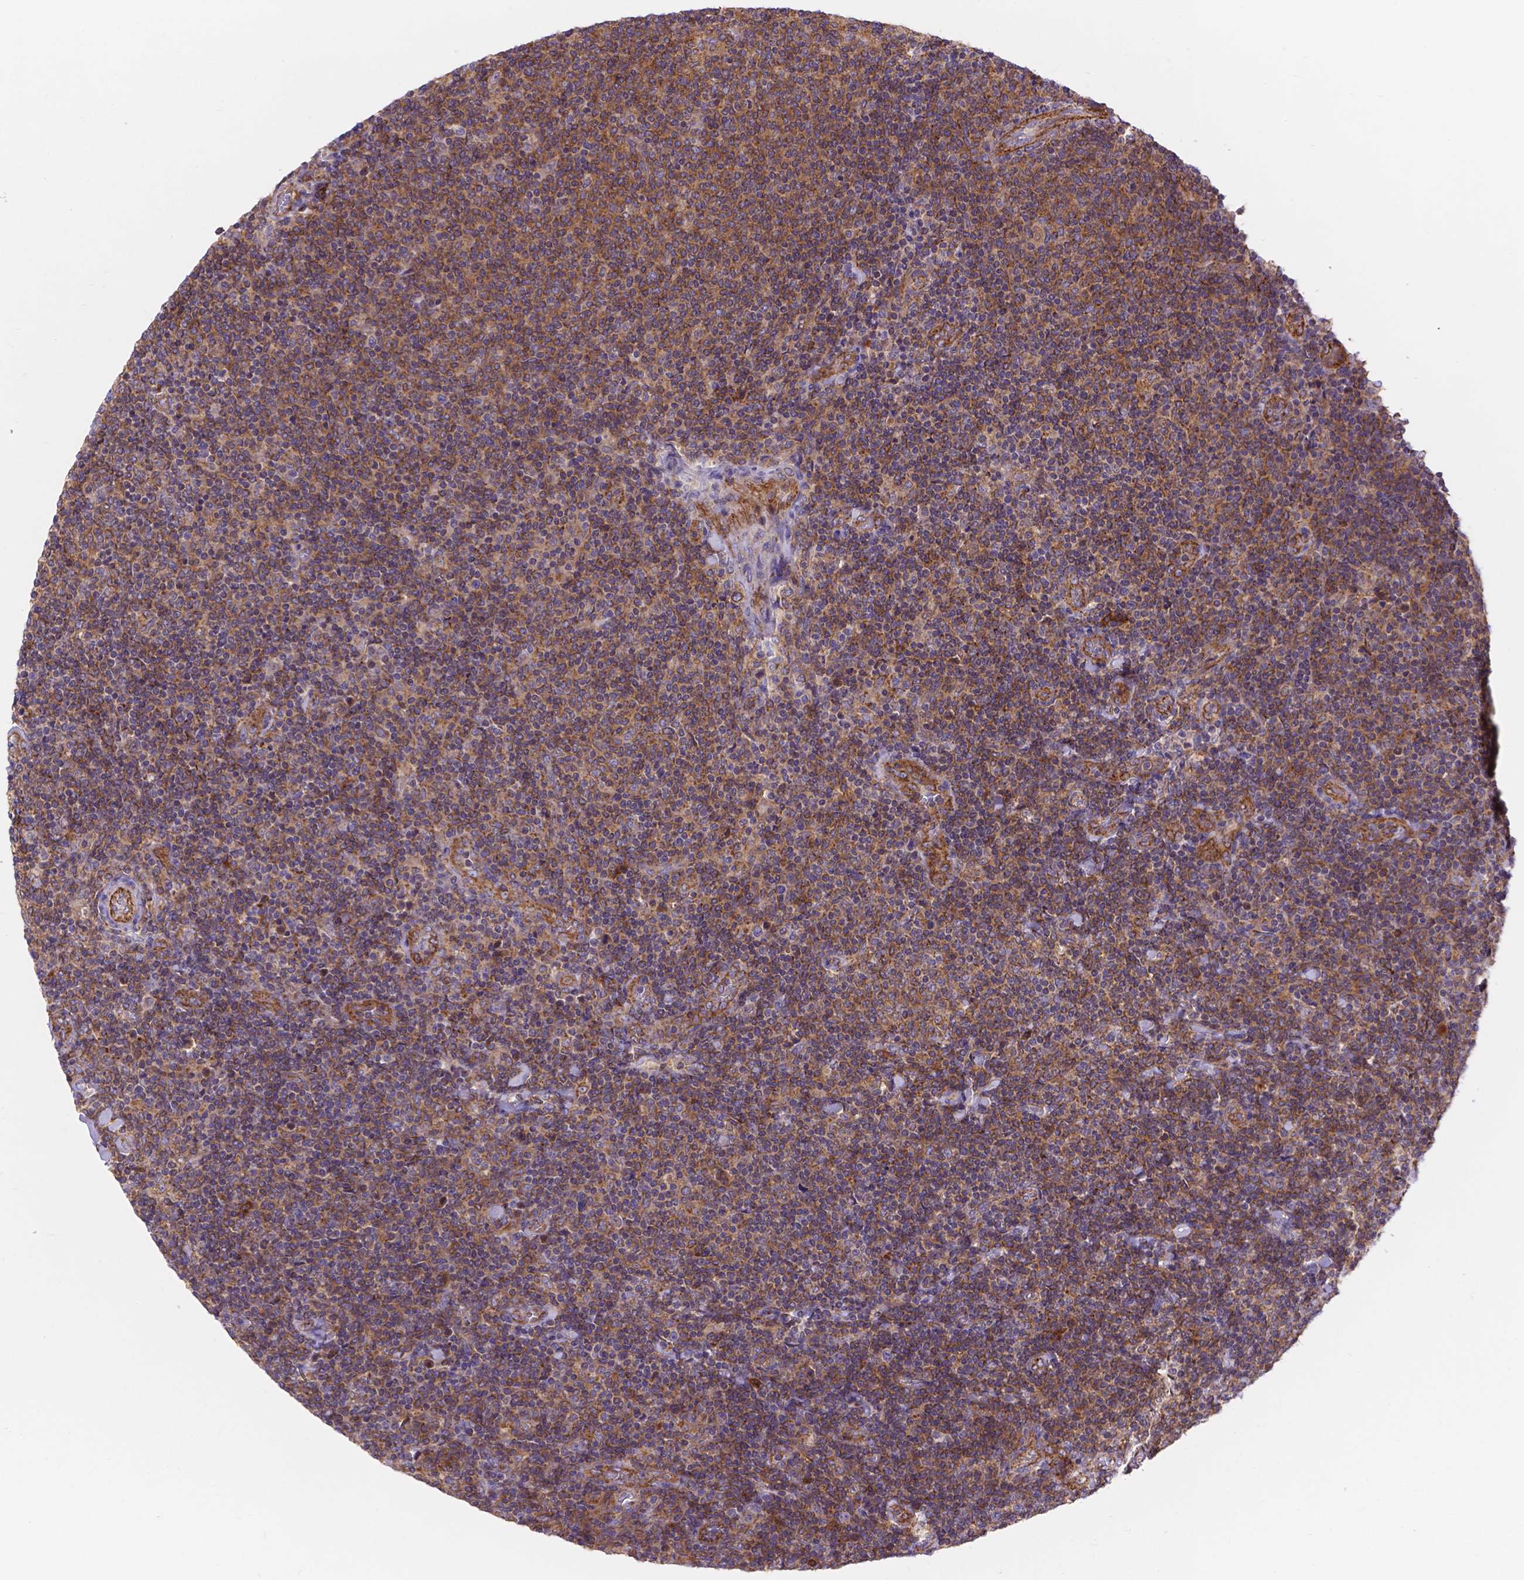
{"staining": {"intensity": "moderate", "quantity": ">75%", "location": "cytoplasmic/membranous"}, "tissue": "lymphoma", "cell_type": "Tumor cells", "image_type": "cancer", "snomed": [{"axis": "morphology", "description": "Malignant lymphoma, non-Hodgkin's type, Low grade"}, {"axis": "topography", "description": "Lymph node"}], "caption": "Protein staining of low-grade malignant lymphoma, non-Hodgkin's type tissue displays moderate cytoplasmic/membranous expression in about >75% of tumor cells.", "gene": "AK3", "patient": {"sex": "male", "age": 52}}